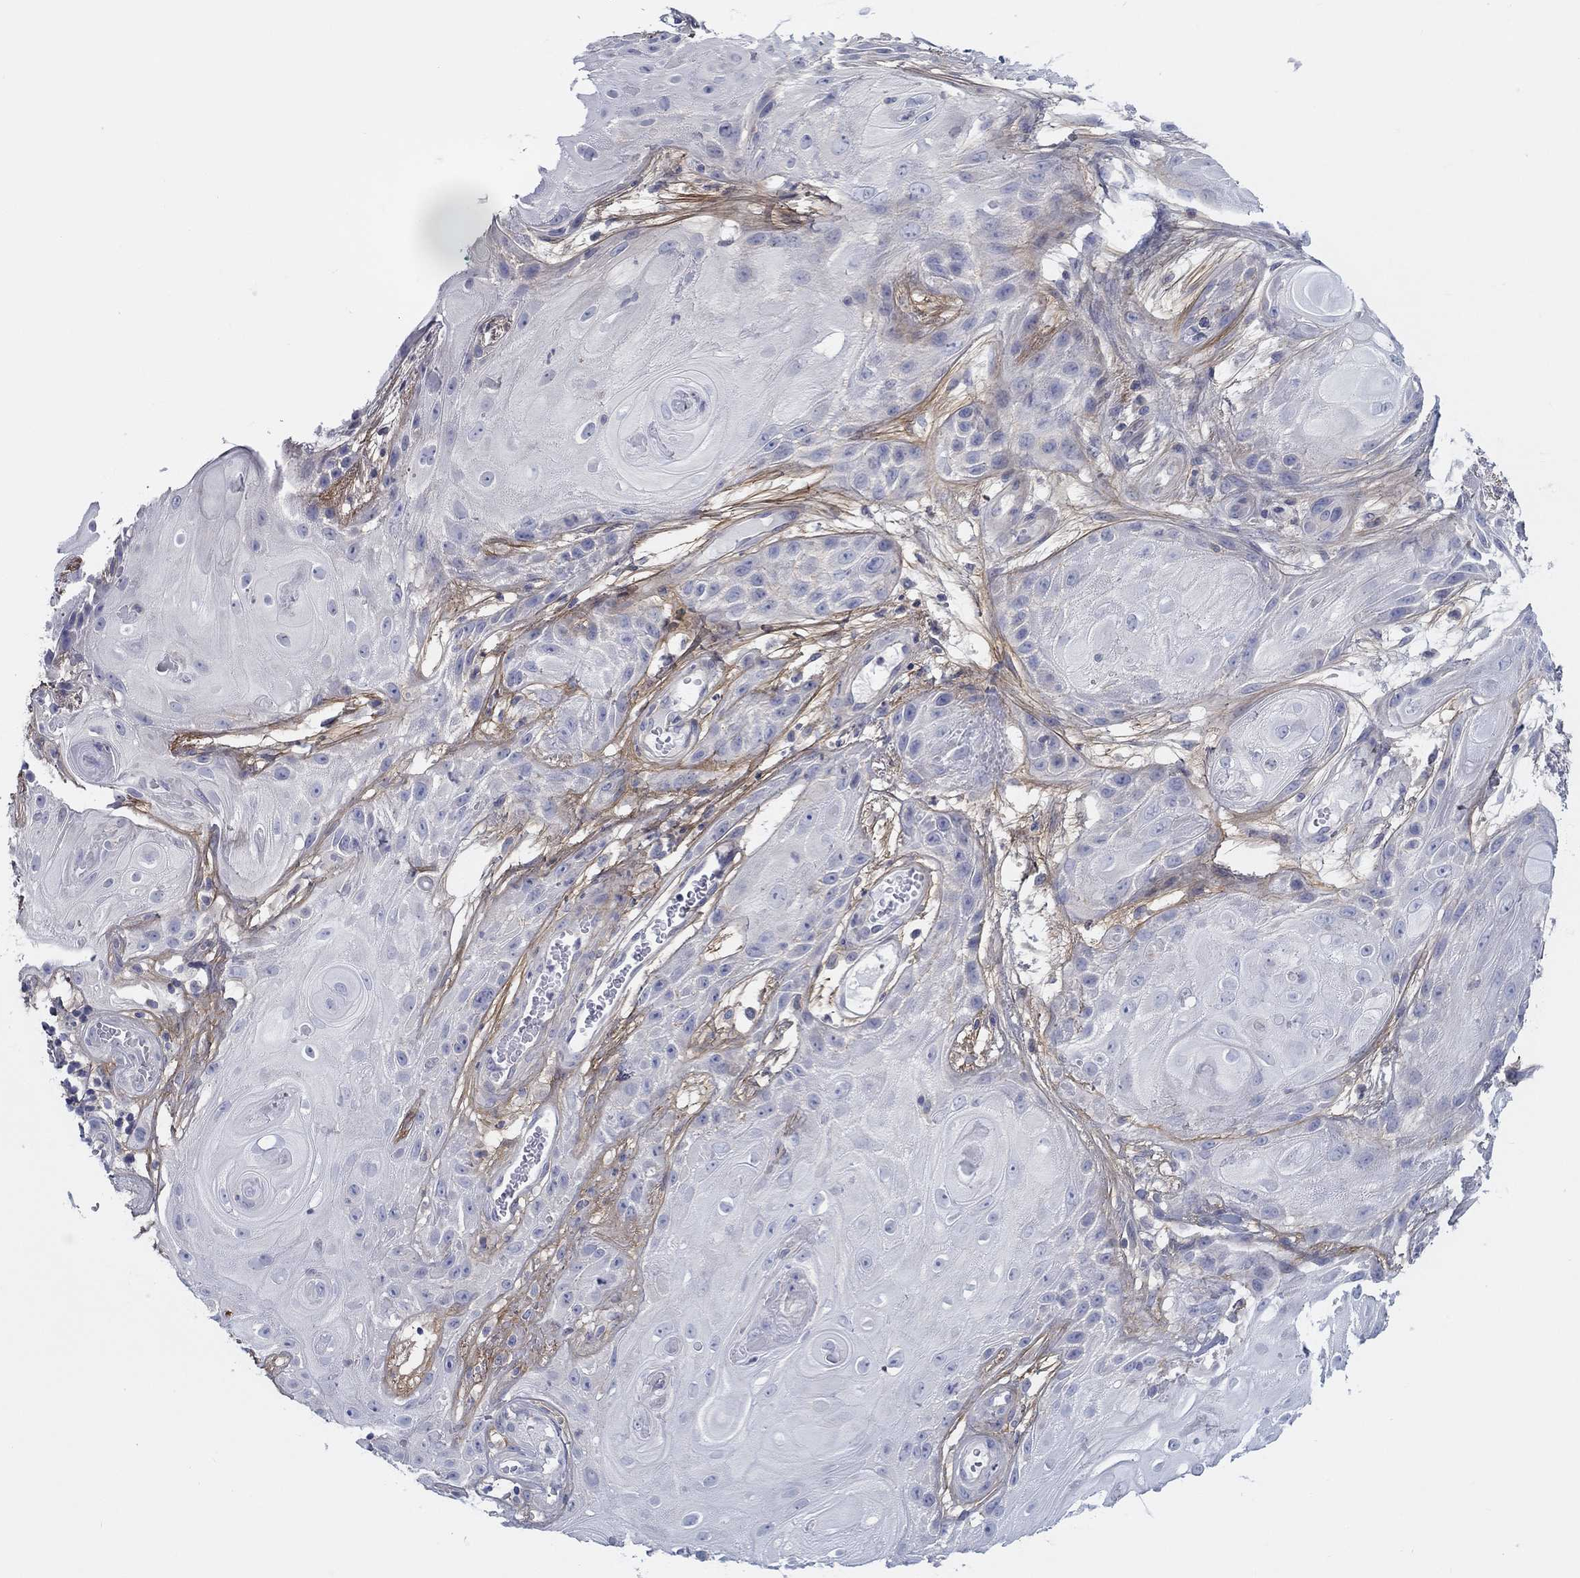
{"staining": {"intensity": "negative", "quantity": "none", "location": "none"}, "tissue": "skin cancer", "cell_type": "Tumor cells", "image_type": "cancer", "snomed": [{"axis": "morphology", "description": "Squamous cell carcinoma, NOS"}, {"axis": "topography", "description": "Skin"}], "caption": "The micrograph demonstrates no significant expression in tumor cells of squamous cell carcinoma (skin).", "gene": "HAPLN4", "patient": {"sex": "male", "age": 62}}